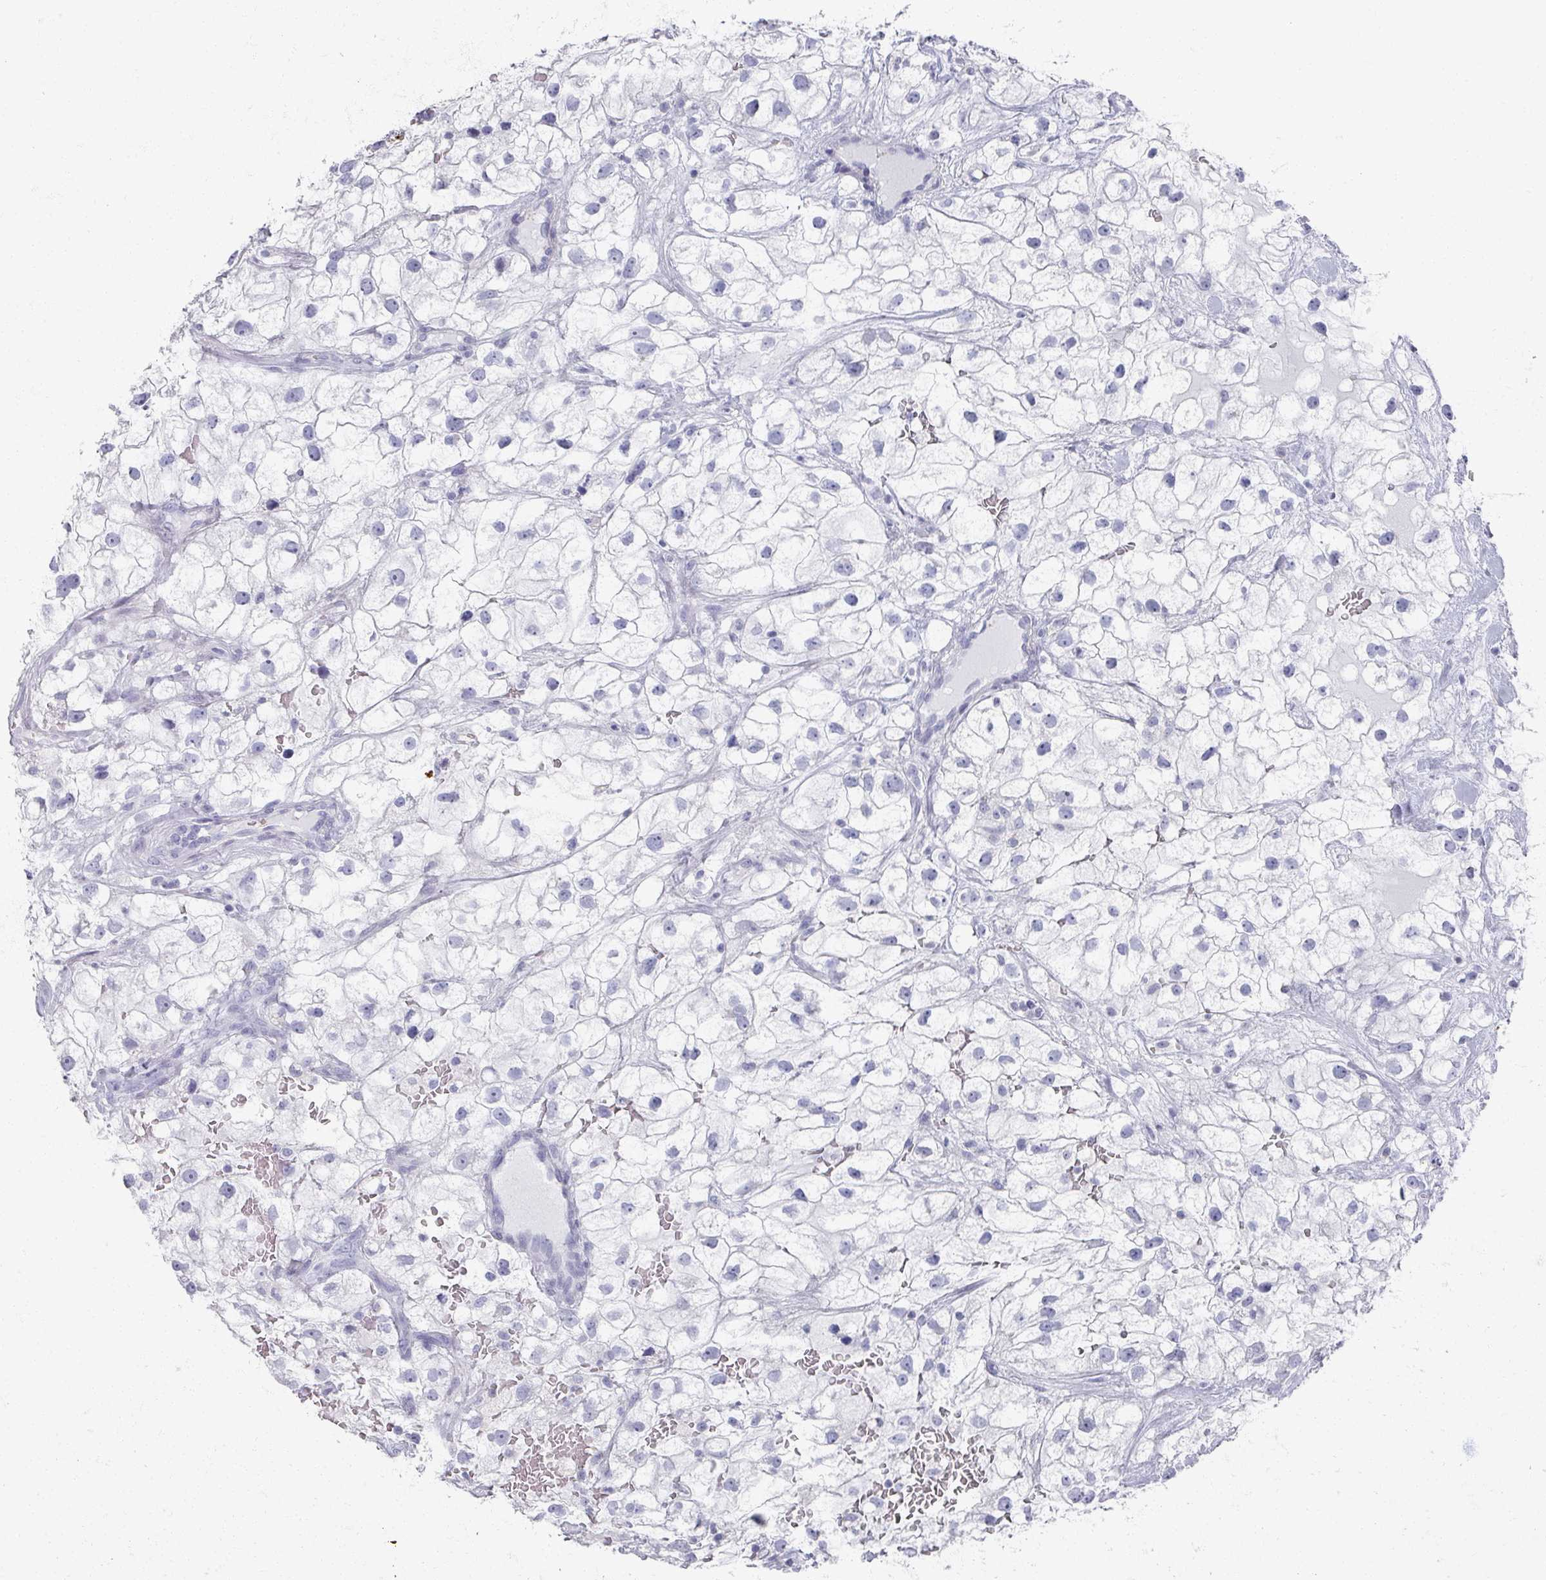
{"staining": {"intensity": "negative", "quantity": "none", "location": "none"}, "tissue": "renal cancer", "cell_type": "Tumor cells", "image_type": "cancer", "snomed": [{"axis": "morphology", "description": "Adenocarcinoma, NOS"}, {"axis": "topography", "description": "Kidney"}], "caption": "This image is of adenocarcinoma (renal) stained with immunohistochemistry (IHC) to label a protein in brown with the nuclei are counter-stained blue. There is no staining in tumor cells. Nuclei are stained in blue.", "gene": "OMG", "patient": {"sex": "male", "age": 59}}